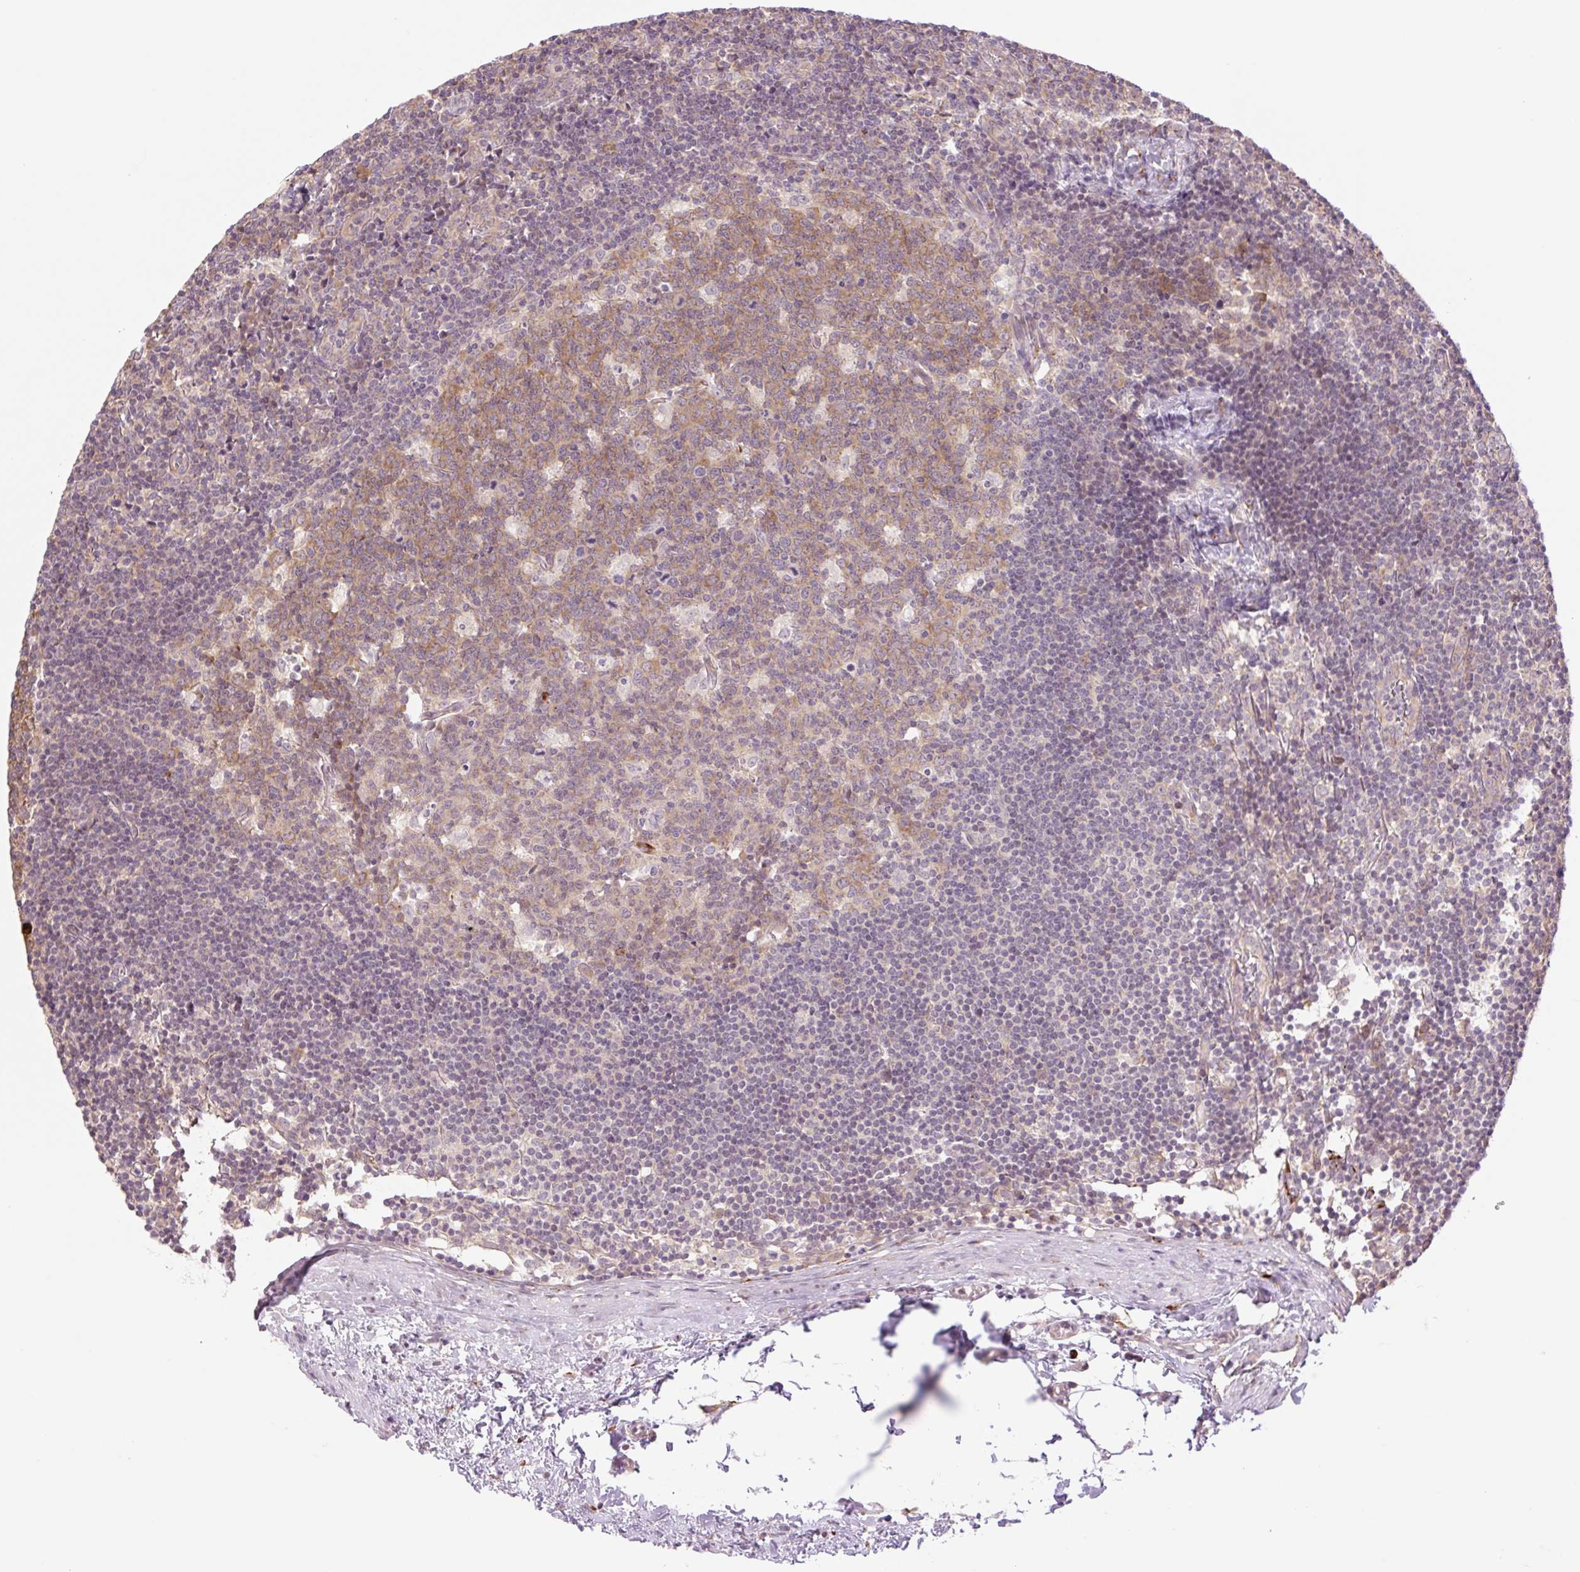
{"staining": {"intensity": "moderate", "quantity": "25%-75%", "location": "cytoplasmic/membranous"}, "tissue": "lymph node", "cell_type": "Germinal center cells", "image_type": "normal", "snomed": [{"axis": "morphology", "description": "Normal tissue, NOS"}, {"axis": "topography", "description": "Lymph node"}], "caption": "Immunohistochemical staining of normal lymph node exhibits medium levels of moderate cytoplasmic/membranous positivity in about 25%-75% of germinal center cells.", "gene": "COL5A1", "patient": {"sex": "female", "age": 45}}